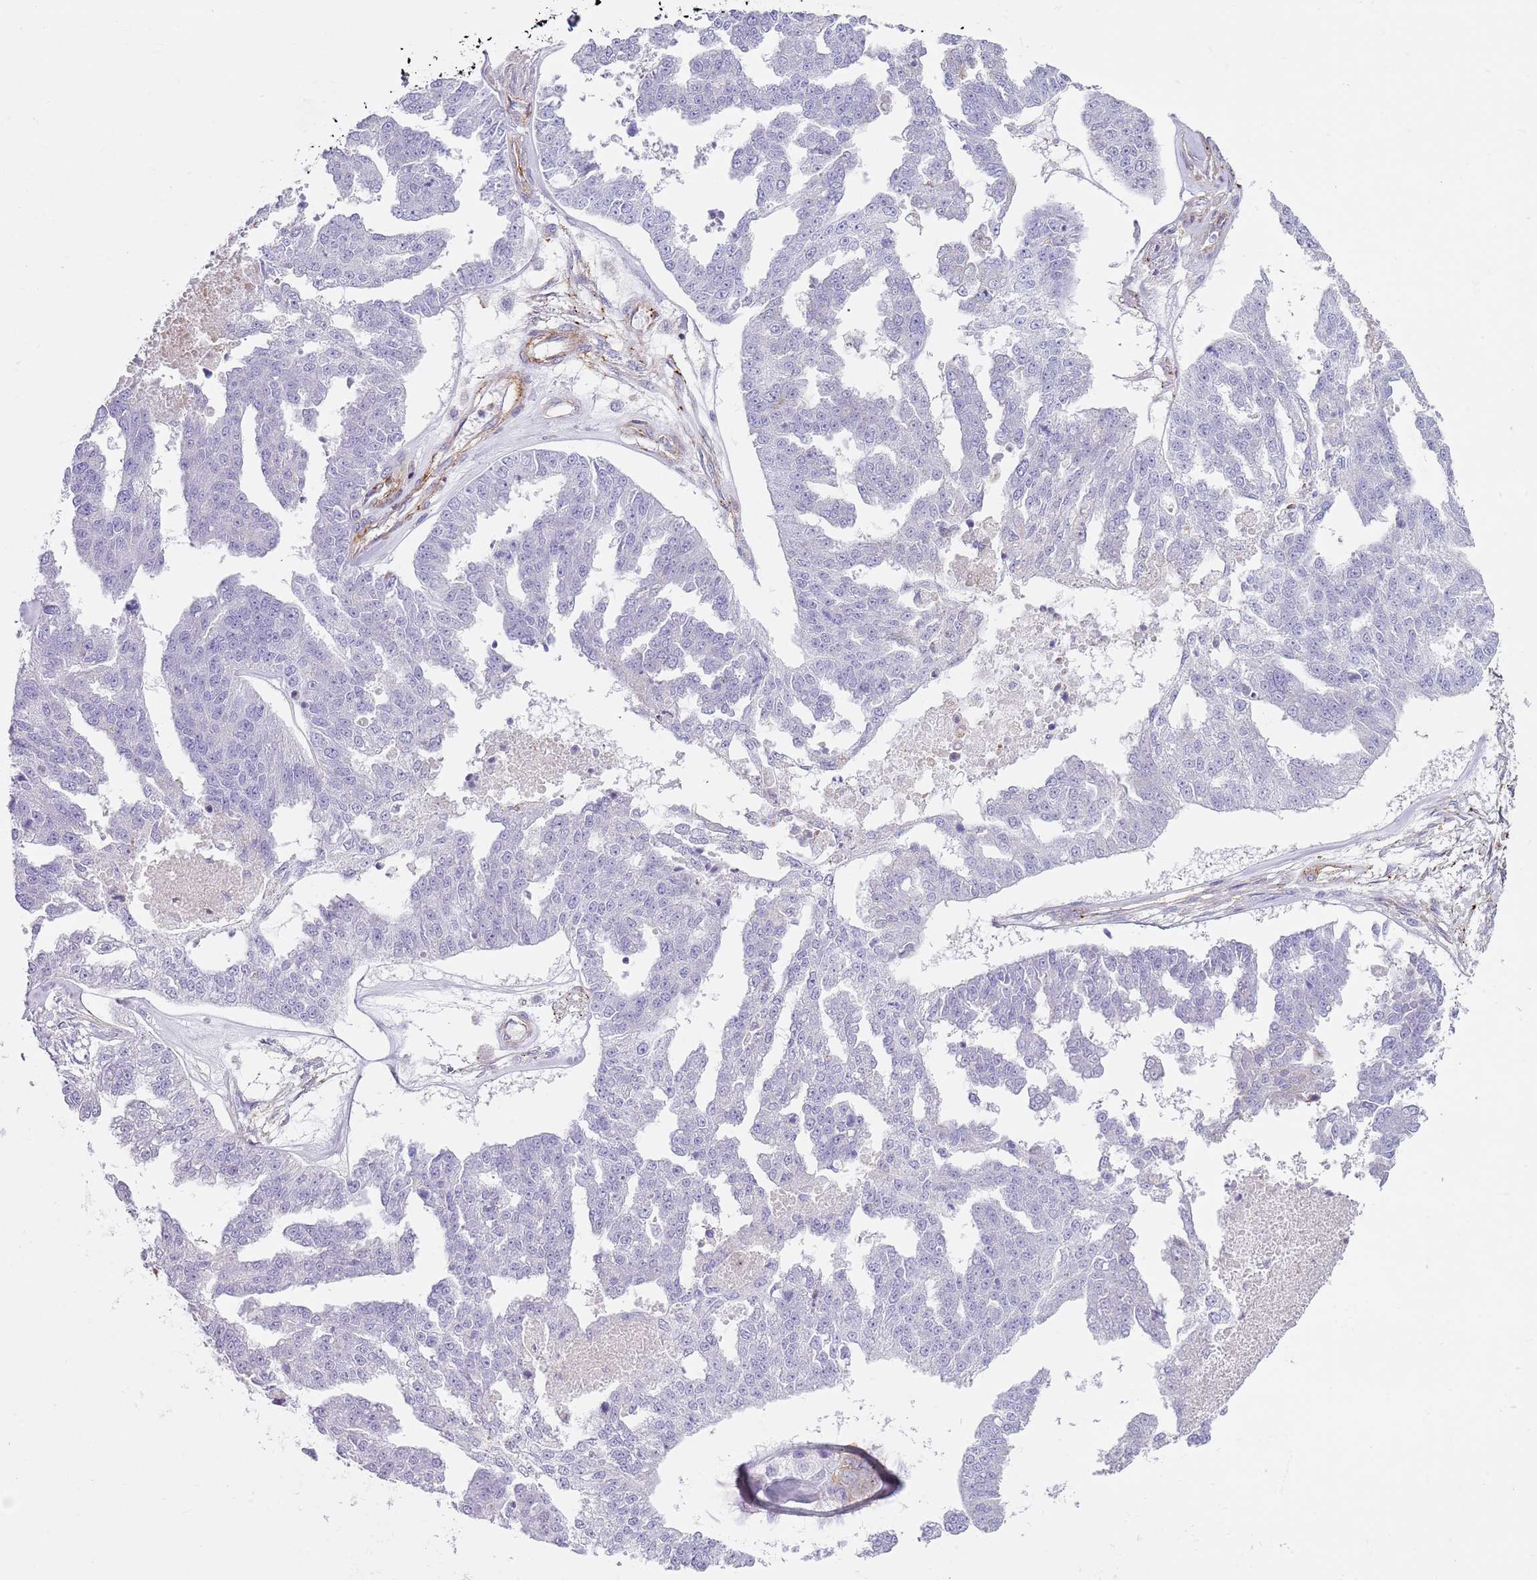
{"staining": {"intensity": "negative", "quantity": "none", "location": "none"}, "tissue": "ovarian cancer", "cell_type": "Tumor cells", "image_type": "cancer", "snomed": [{"axis": "morphology", "description": "Cystadenocarcinoma, serous, NOS"}, {"axis": "topography", "description": "Ovary"}], "caption": "DAB immunohistochemical staining of human ovarian serous cystadenocarcinoma exhibits no significant positivity in tumor cells.", "gene": "GNAI3", "patient": {"sex": "female", "age": 58}}